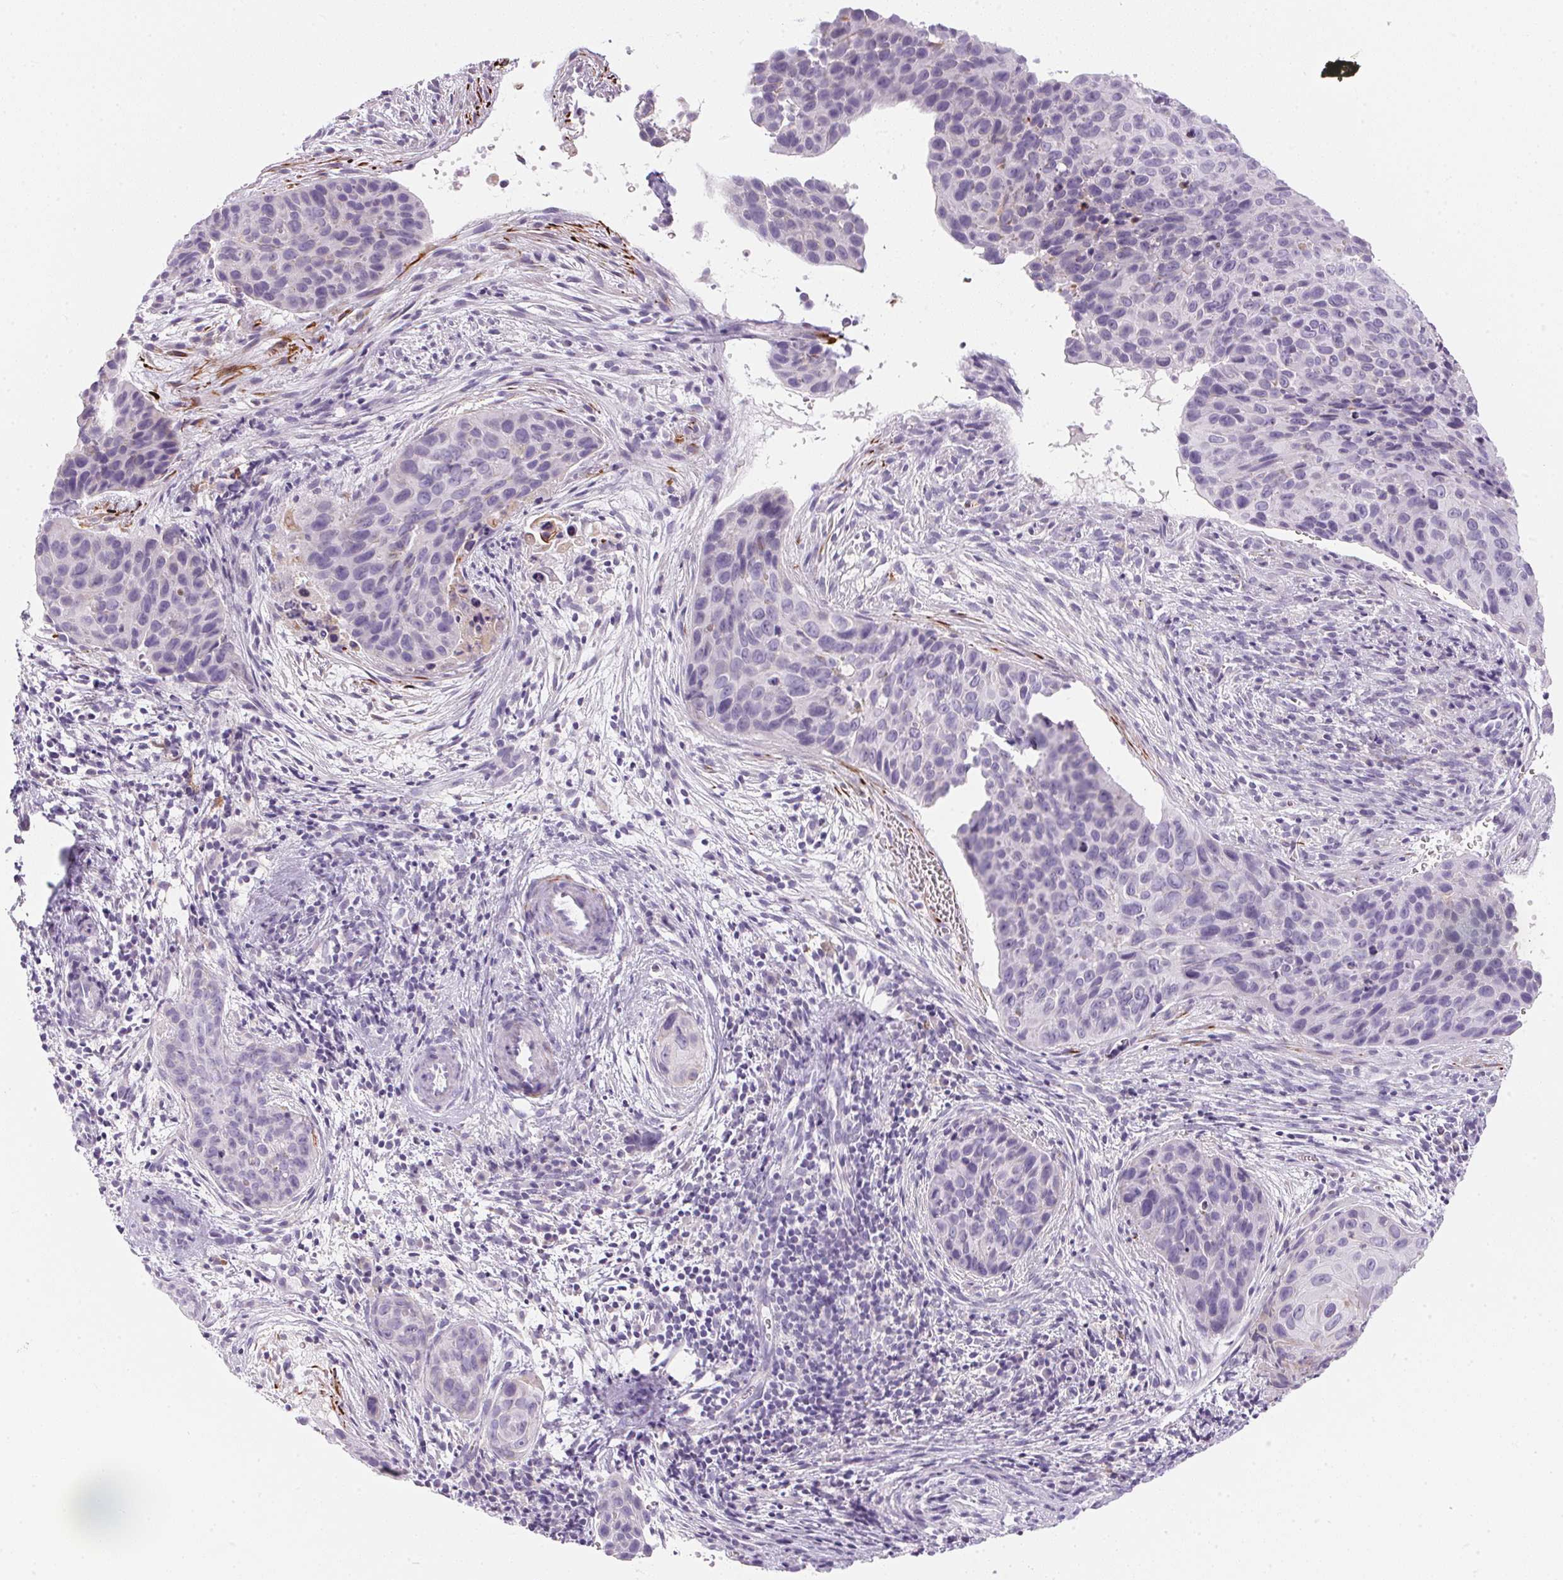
{"staining": {"intensity": "negative", "quantity": "none", "location": "none"}, "tissue": "cervical cancer", "cell_type": "Tumor cells", "image_type": "cancer", "snomed": [{"axis": "morphology", "description": "Squamous cell carcinoma, NOS"}, {"axis": "topography", "description": "Cervix"}], "caption": "The IHC micrograph has no significant staining in tumor cells of cervical squamous cell carcinoma tissue.", "gene": "ECPAS", "patient": {"sex": "female", "age": 35}}